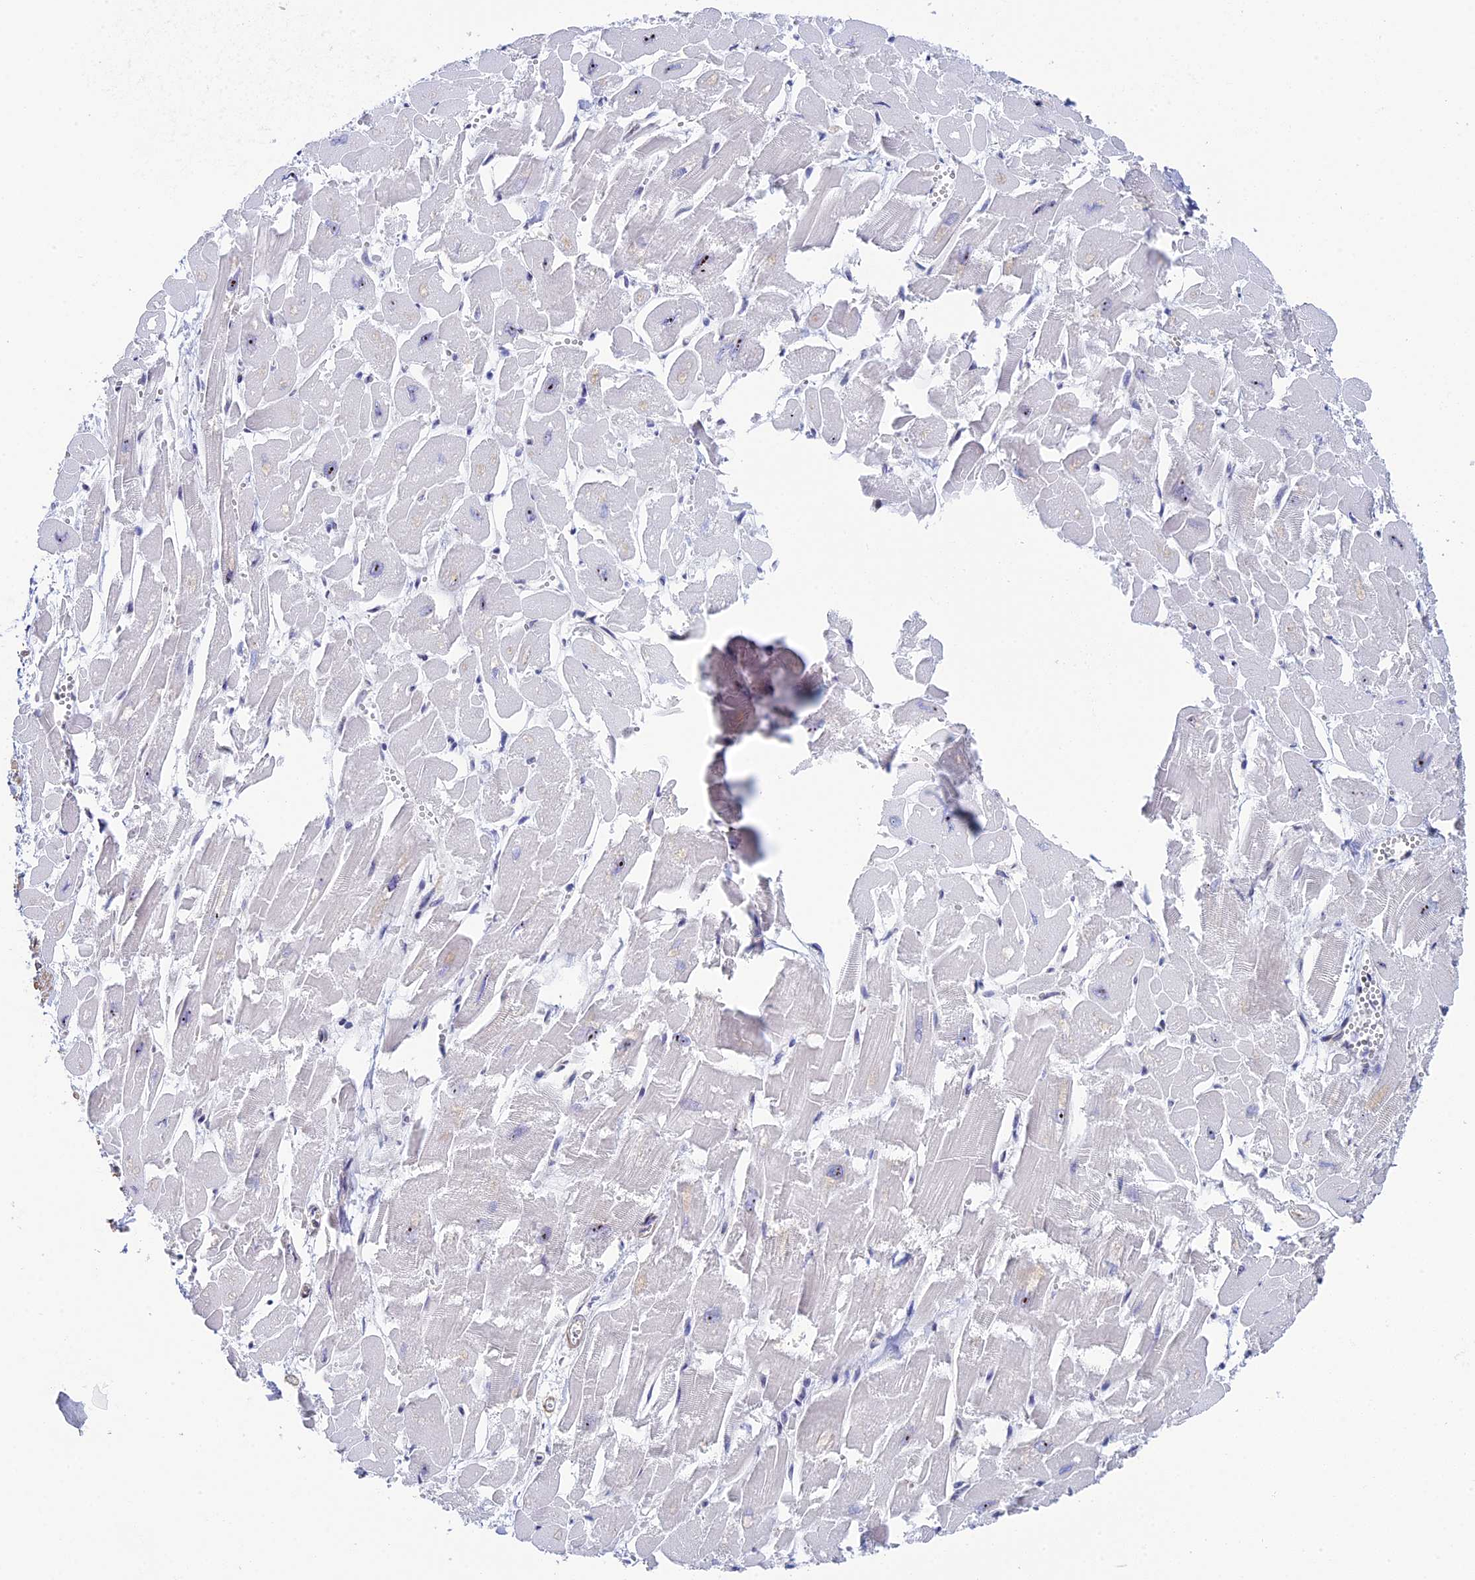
{"staining": {"intensity": "moderate", "quantity": "<25%", "location": "nuclear"}, "tissue": "heart muscle", "cell_type": "Cardiomyocytes", "image_type": "normal", "snomed": [{"axis": "morphology", "description": "Normal tissue, NOS"}, {"axis": "topography", "description": "Heart"}], "caption": "The immunohistochemical stain highlights moderate nuclear staining in cardiomyocytes of benign heart muscle. Immunohistochemistry stains the protein of interest in brown and the nuclei are stained blue.", "gene": "CCDC86", "patient": {"sex": "male", "age": 54}}